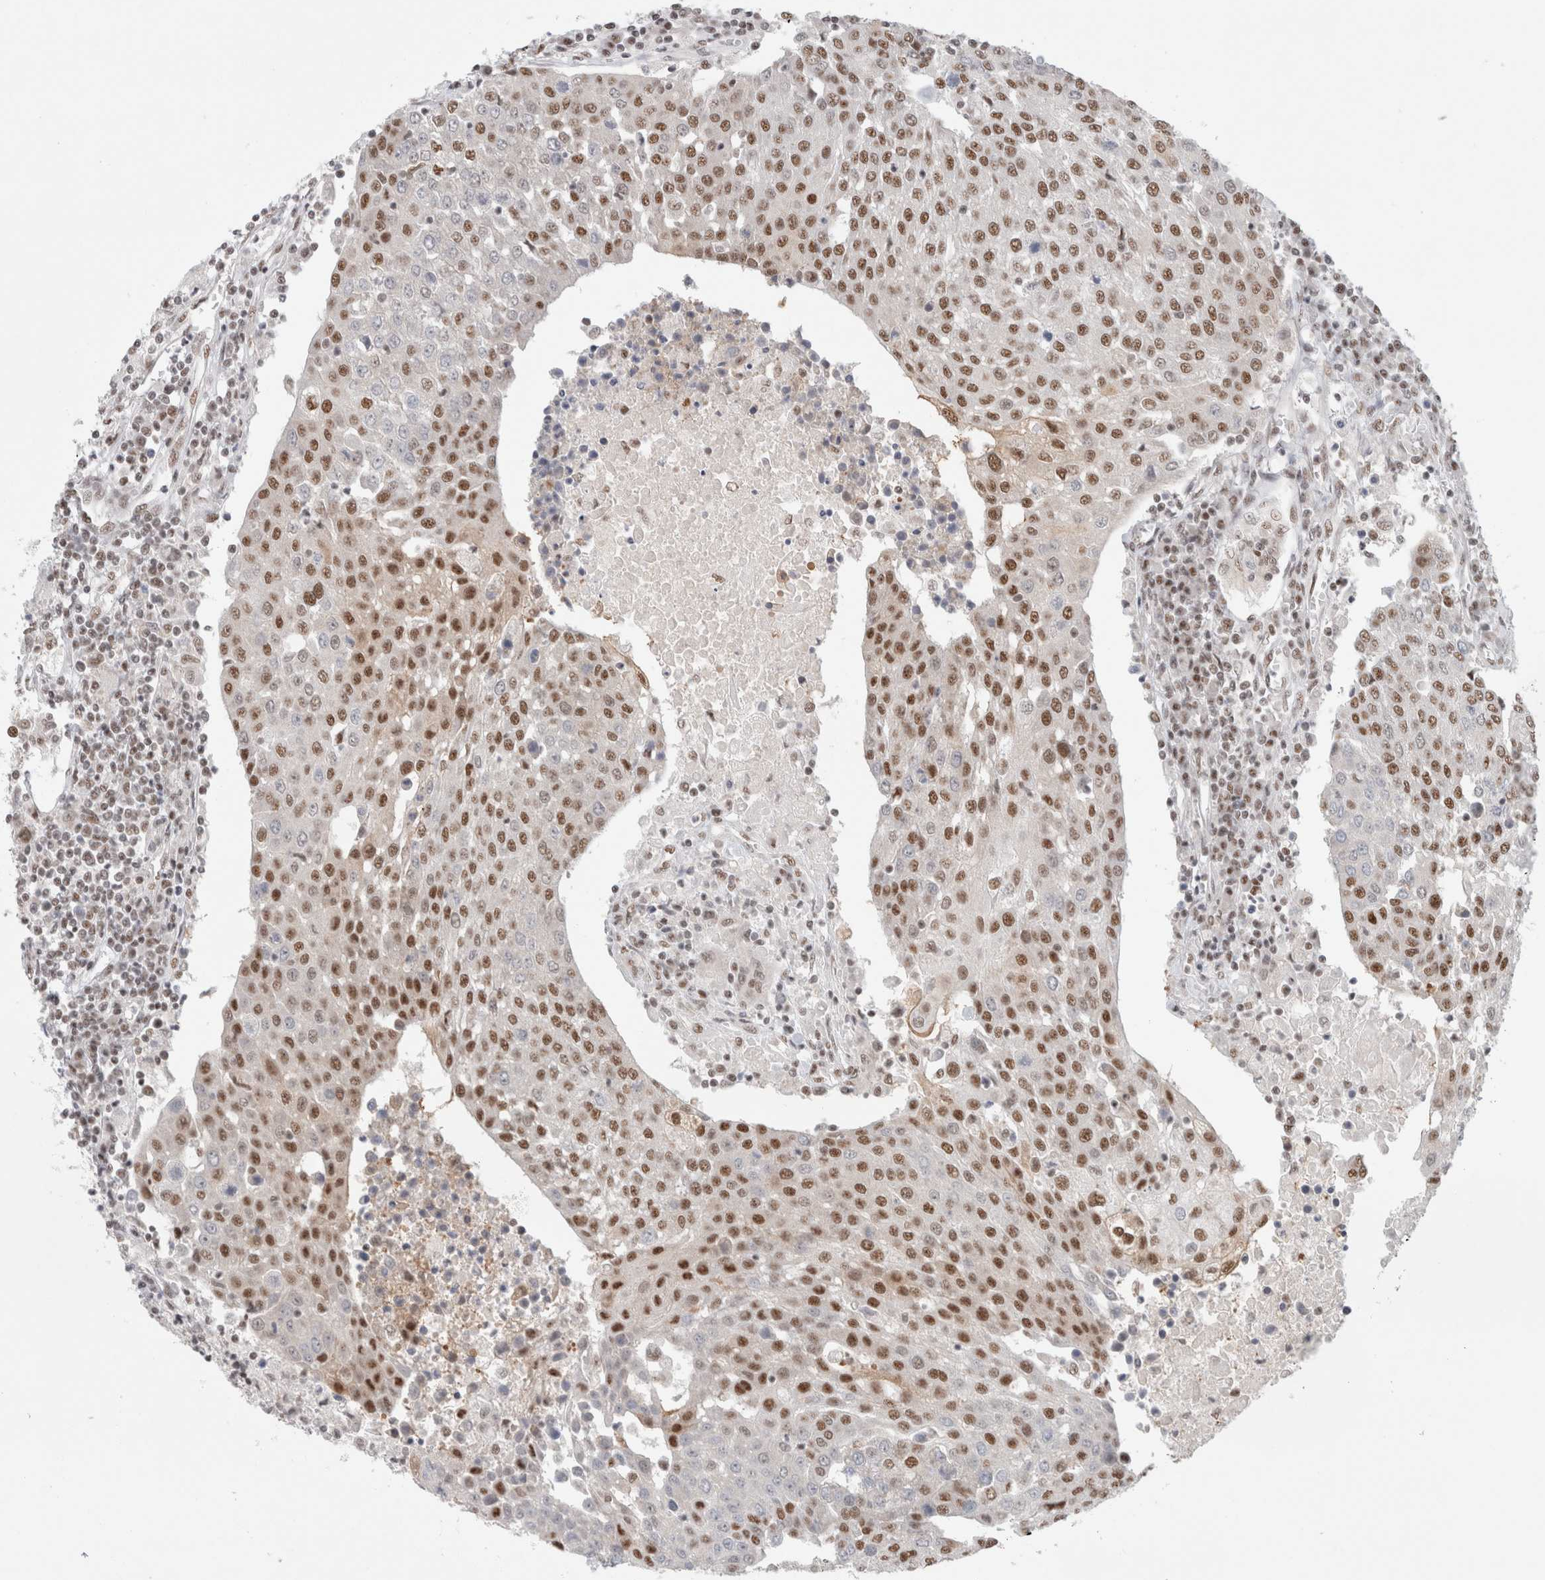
{"staining": {"intensity": "moderate", "quantity": ">75%", "location": "nuclear"}, "tissue": "urothelial cancer", "cell_type": "Tumor cells", "image_type": "cancer", "snomed": [{"axis": "morphology", "description": "Urothelial carcinoma, High grade"}, {"axis": "topography", "description": "Urinary bladder"}], "caption": "This is an image of immunohistochemistry staining of urothelial cancer, which shows moderate positivity in the nuclear of tumor cells.", "gene": "TRMT12", "patient": {"sex": "female", "age": 85}}